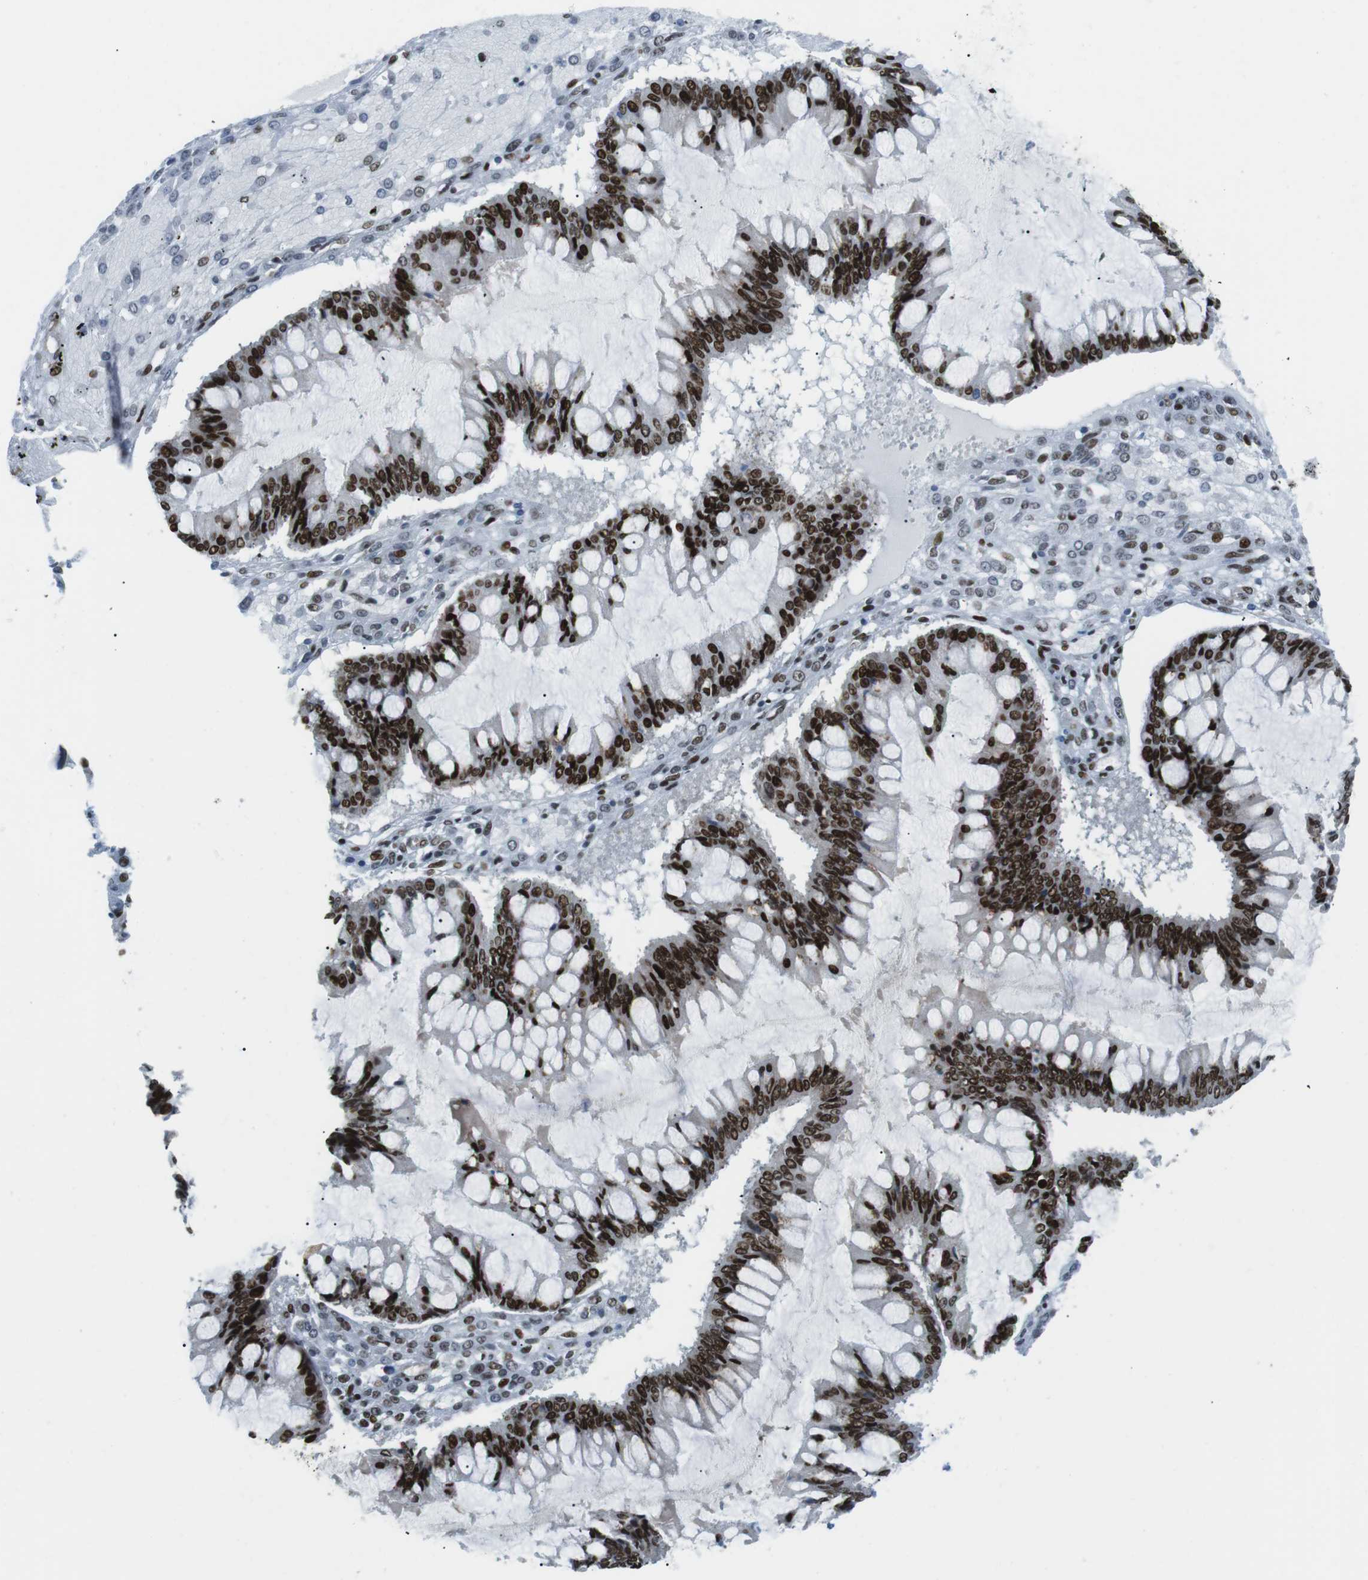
{"staining": {"intensity": "strong", "quantity": ">75%", "location": "nuclear"}, "tissue": "ovarian cancer", "cell_type": "Tumor cells", "image_type": "cancer", "snomed": [{"axis": "morphology", "description": "Cystadenocarcinoma, mucinous, NOS"}, {"axis": "topography", "description": "Ovary"}], "caption": "The histopathology image displays staining of ovarian cancer (mucinous cystadenocarcinoma), revealing strong nuclear protein positivity (brown color) within tumor cells.", "gene": "ARID1A", "patient": {"sex": "female", "age": 73}}